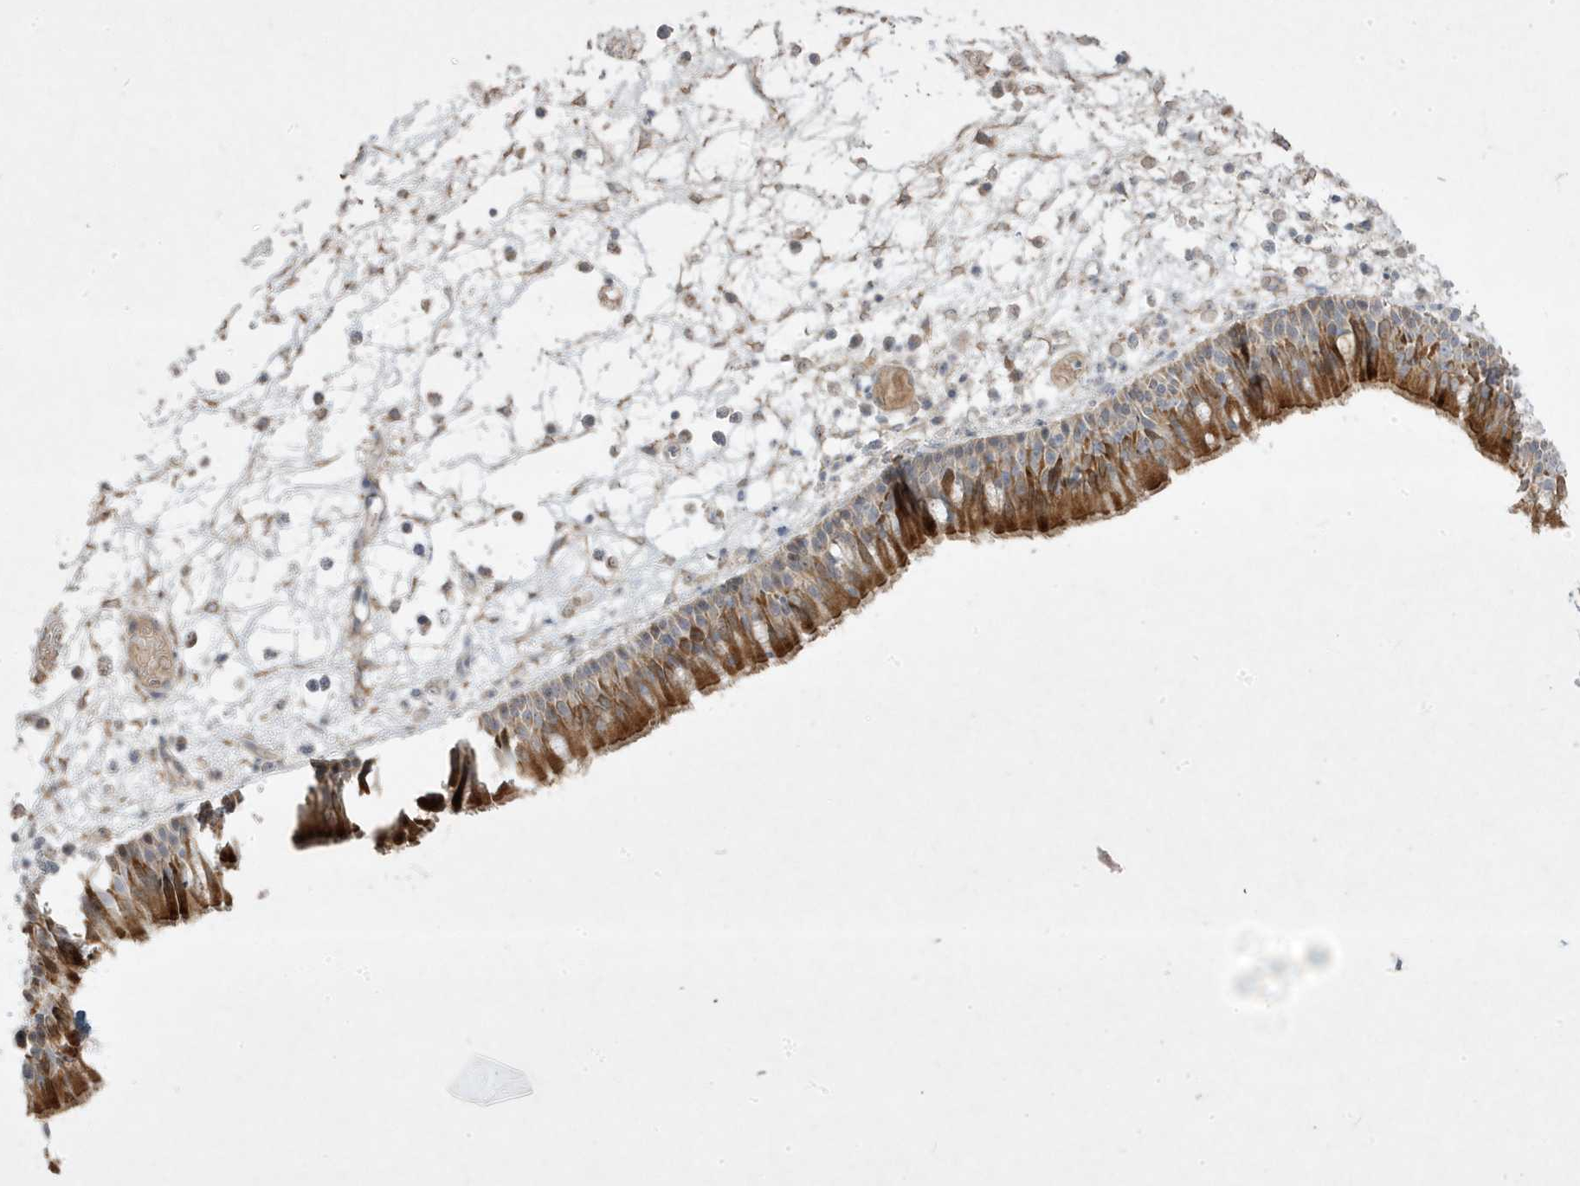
{"staining": {"intensity": "moderate", "quantity": ">75%", "location": "cytoplasmic/membranous"}, "tissue": "nasopharynx", "cell_type": "Respiratory epithelial cells", "image_type": "normal", "snomed": [{"axis": "morphology", "description": "Normal tissue, NOS"}, {"axis": "morphology", "description": "Inflammation, NOS"}, {"axis": "morphology", "description": "Malignant melanoma, Metastatic site"}, {"axis": "topography", "description": "Nasopharynx"}], "caption": "The immunohistochemical stain highlights moderate cytoplasmic/membranous staining in respiratory epithelial cells of normal nasopharynx. (brown staining indicates protein expression, while blue staining denotes nuclei).", "gene": "RGL4", "patient": {"sex": "male", "age": 70}}